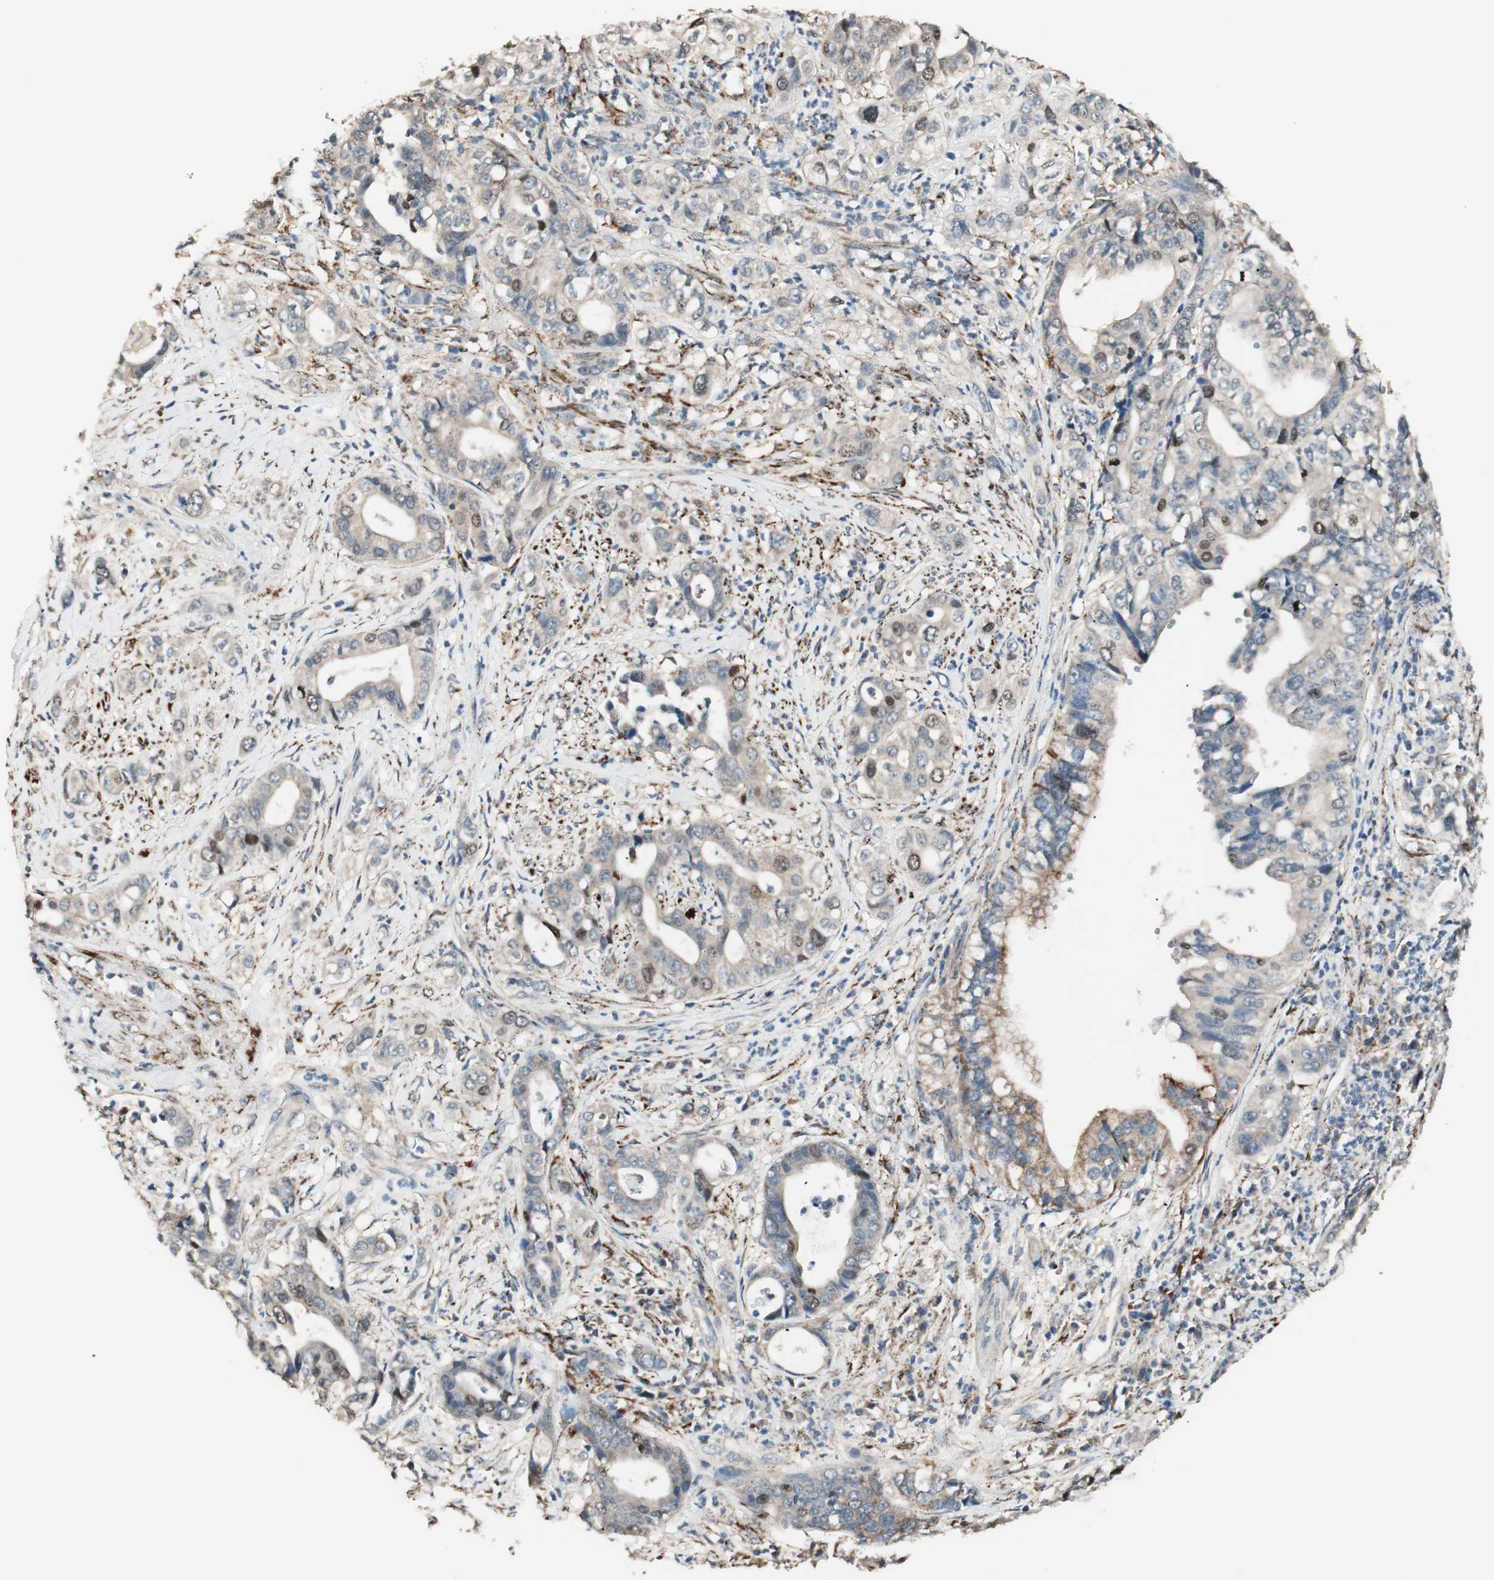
{"staining": {"intensity": "weak", "quantity": ">75%", "location": "cytoplasmic/membranous"}, "tissue": "liver cancer", "cell_type": "Tumor cells", "image_type": "cancer", "snomed": [{"axis": "morphology", "description": "Cholangiocarcinoma"}, {"axis": "topography", "description": "Liver"}], "caption": "The micrograph demonstrates a brown stain indicating the presence of a protein in the cytoplasmic/membranous of tumor cells in liver cancer (cholangiocarcinoma).", "gene": "NFRKB", "patient": {"sex": "female", "age": 61}}